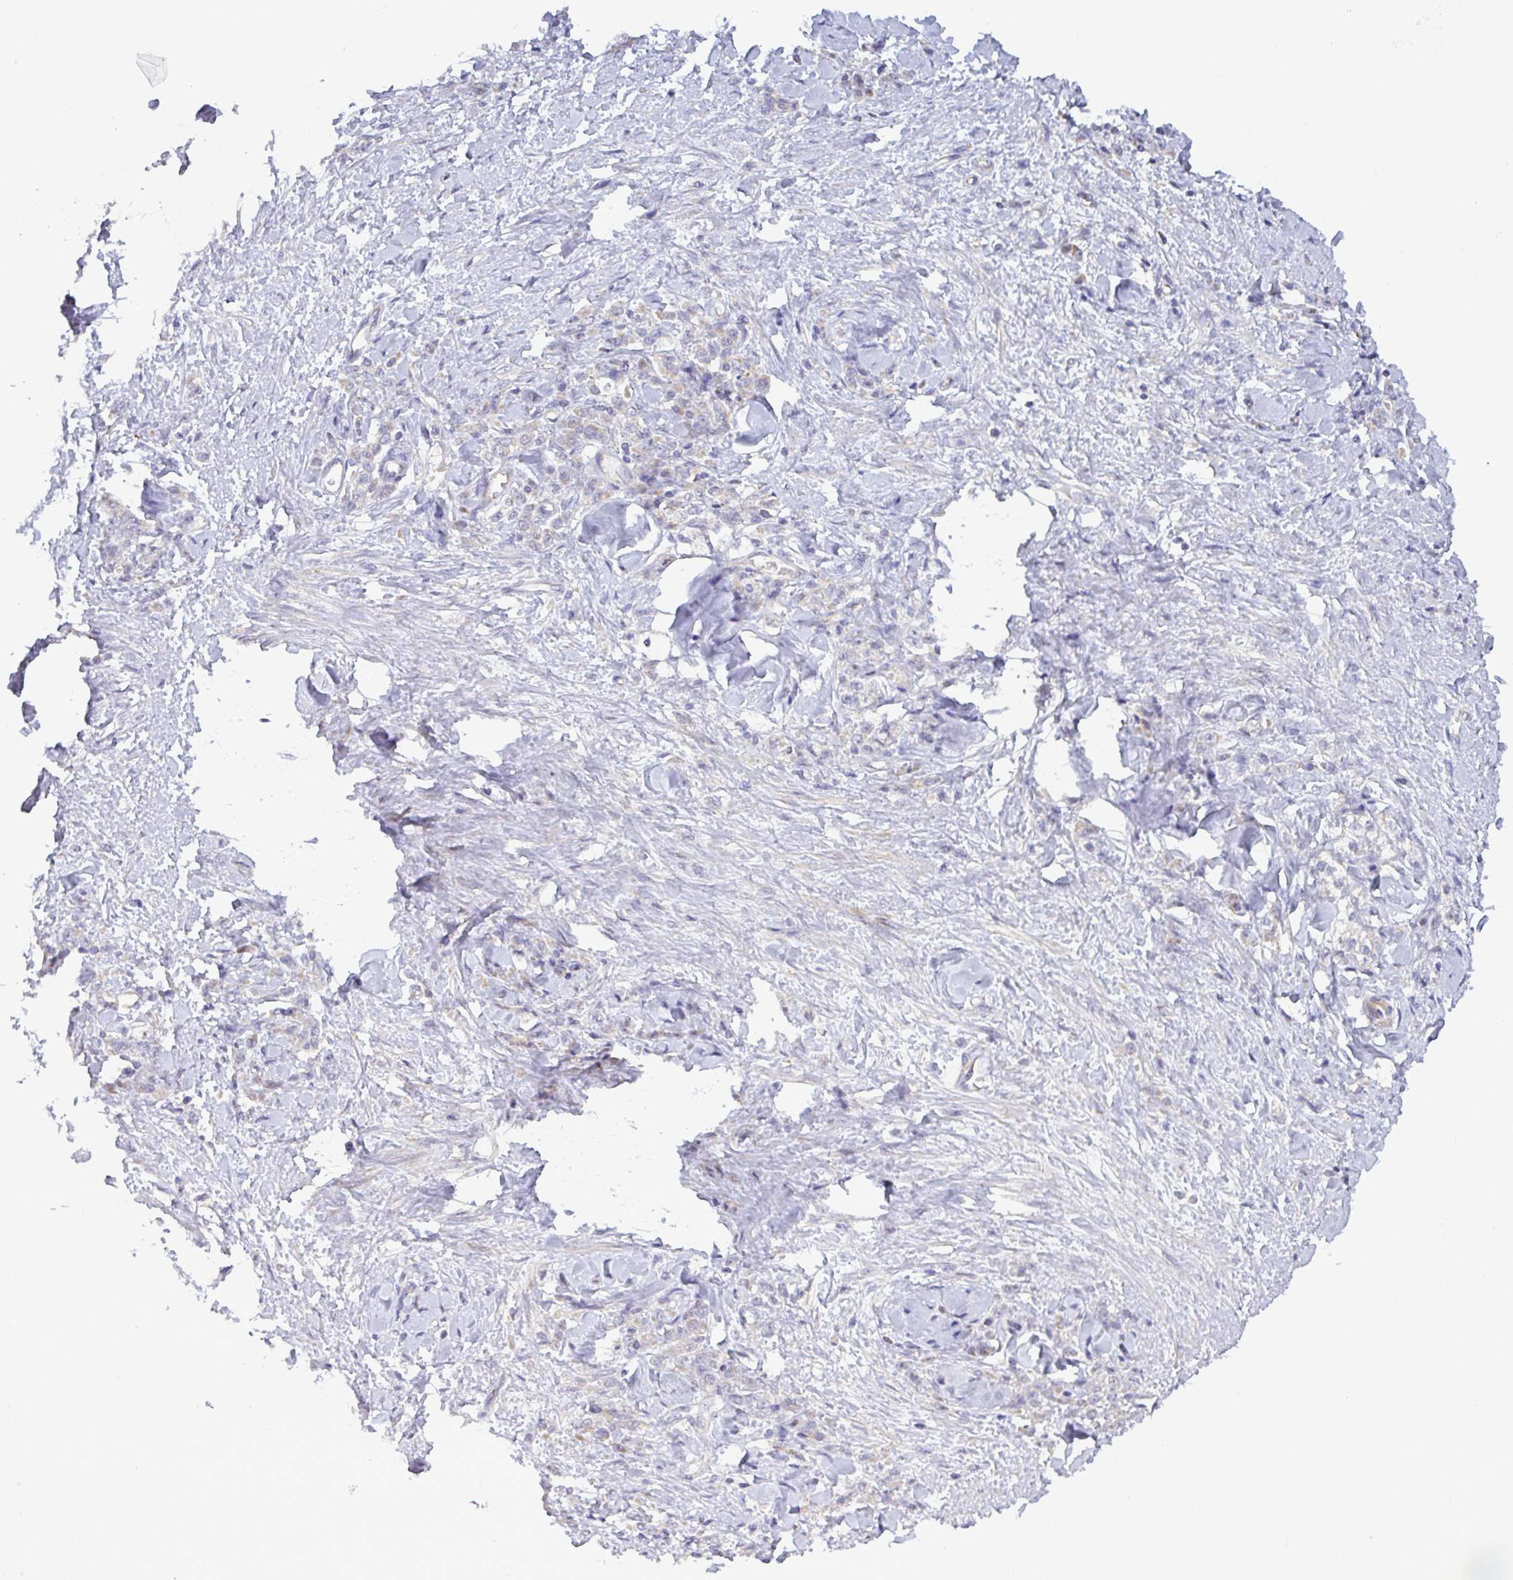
{"staining": {"intensity": "weak", "quantity": "25%-75%", "location": "cytoplasmic/membranous"}, "tissue": "stomach cancer", "cell_type": "Tumor cells", "image_type": "cancer", "snomed": [{"axis": "morphology", "description": "Normal tissue, NOS"}, {"axis": "morphology", "description": "Adenocarcinoma, NOS"}, {"axis": "topography", "description": "Stomach"}], "caption": "Protein staining by immunohistochemistry (IHC) shows weak cytoplasmic/membranous positivity in about 25%-75% of tumor cells in stomach cancer.", "gene": "SRRM4", "patient": {"sex": "male", "age": 82}}